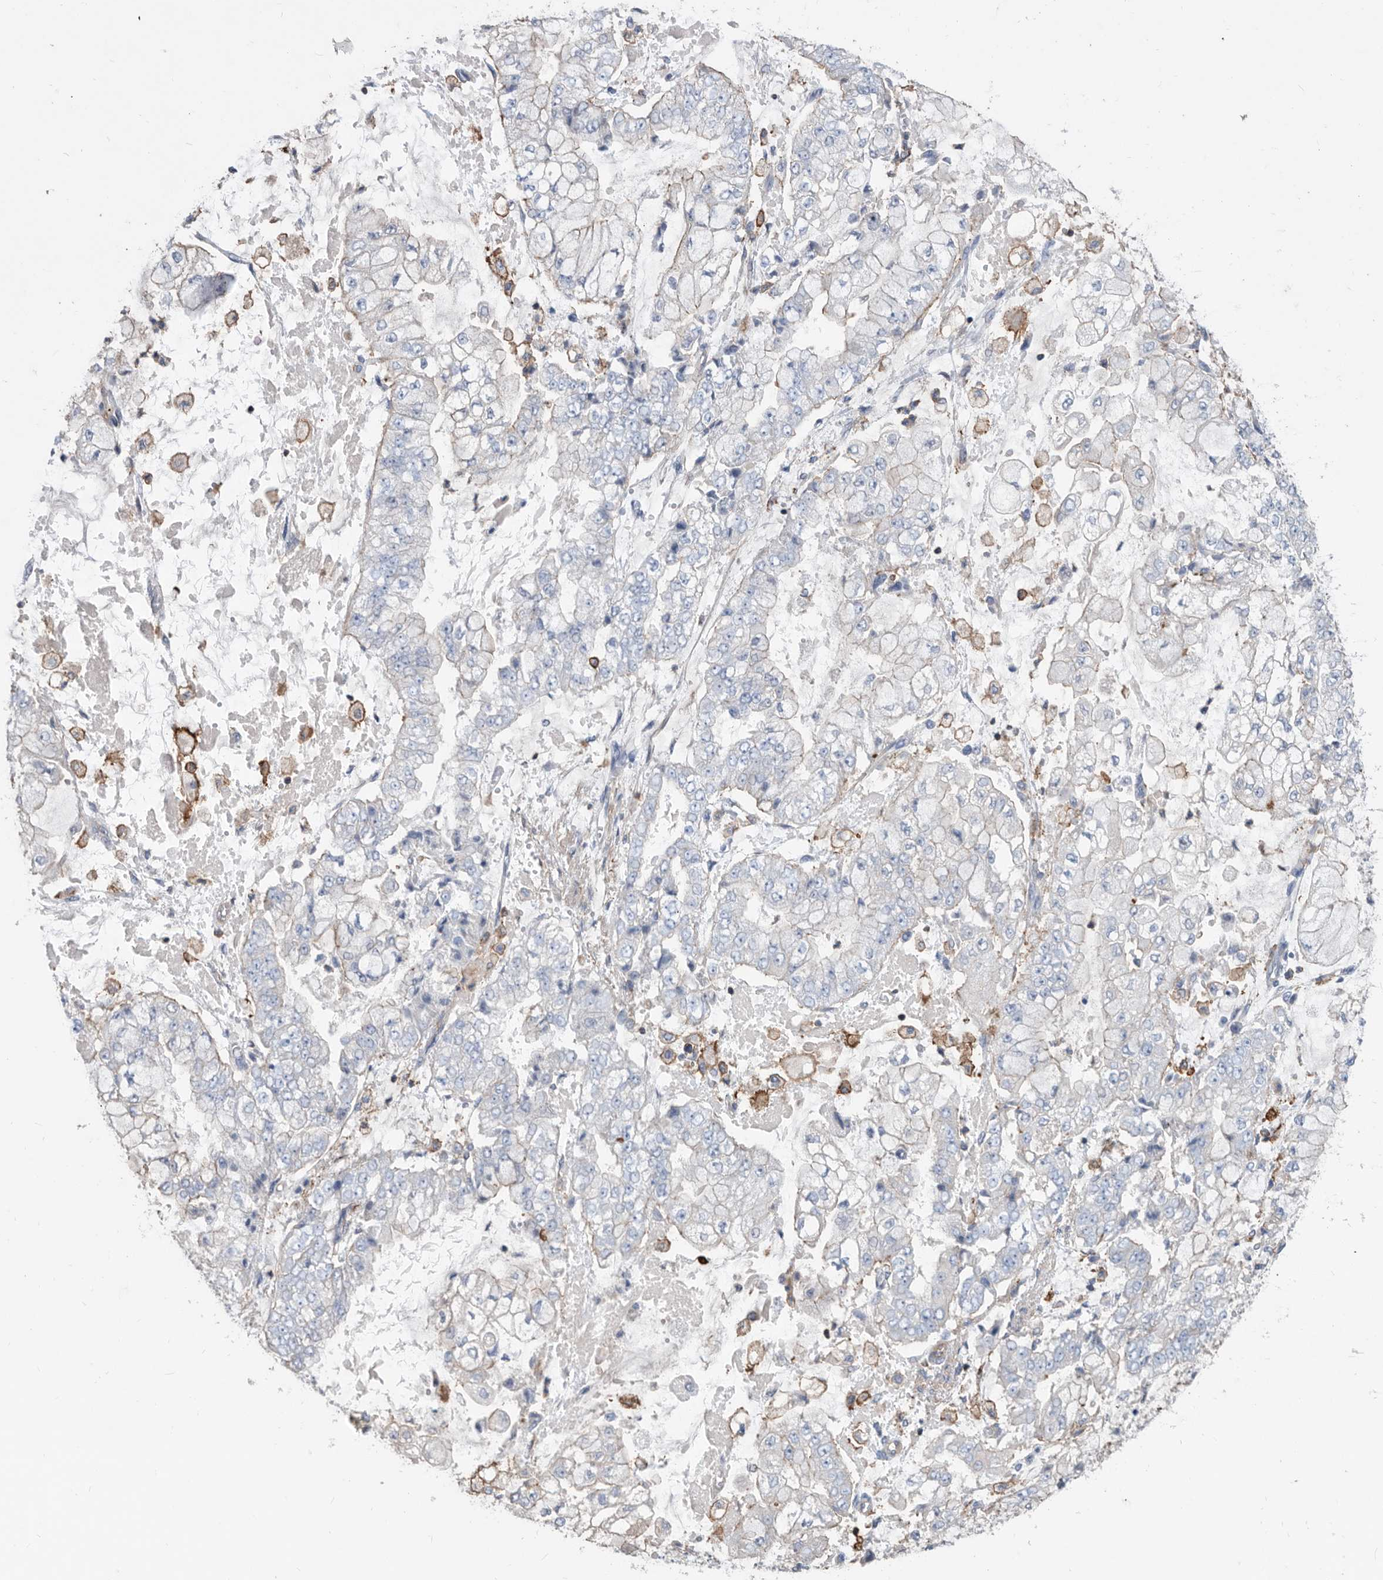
{"staining": {"intensity": "negative", "quantity": "none", "location": "none"}, "tissue": "stomach cancer", "cell_type": "Tumor cells", "image_type": "cancer", "snomed": [{"axis": "morphology", "description": "Adenocarcinoma, NOS"}, {"axis": "topography", "description": "Stomach"}], "caption": "This is an IHC histopathology image of stomach adenocarcinoma. There is no expression in tumor cells.", "gene": "MS4A4A", "patient": {"sex": "male", "age": 76}}